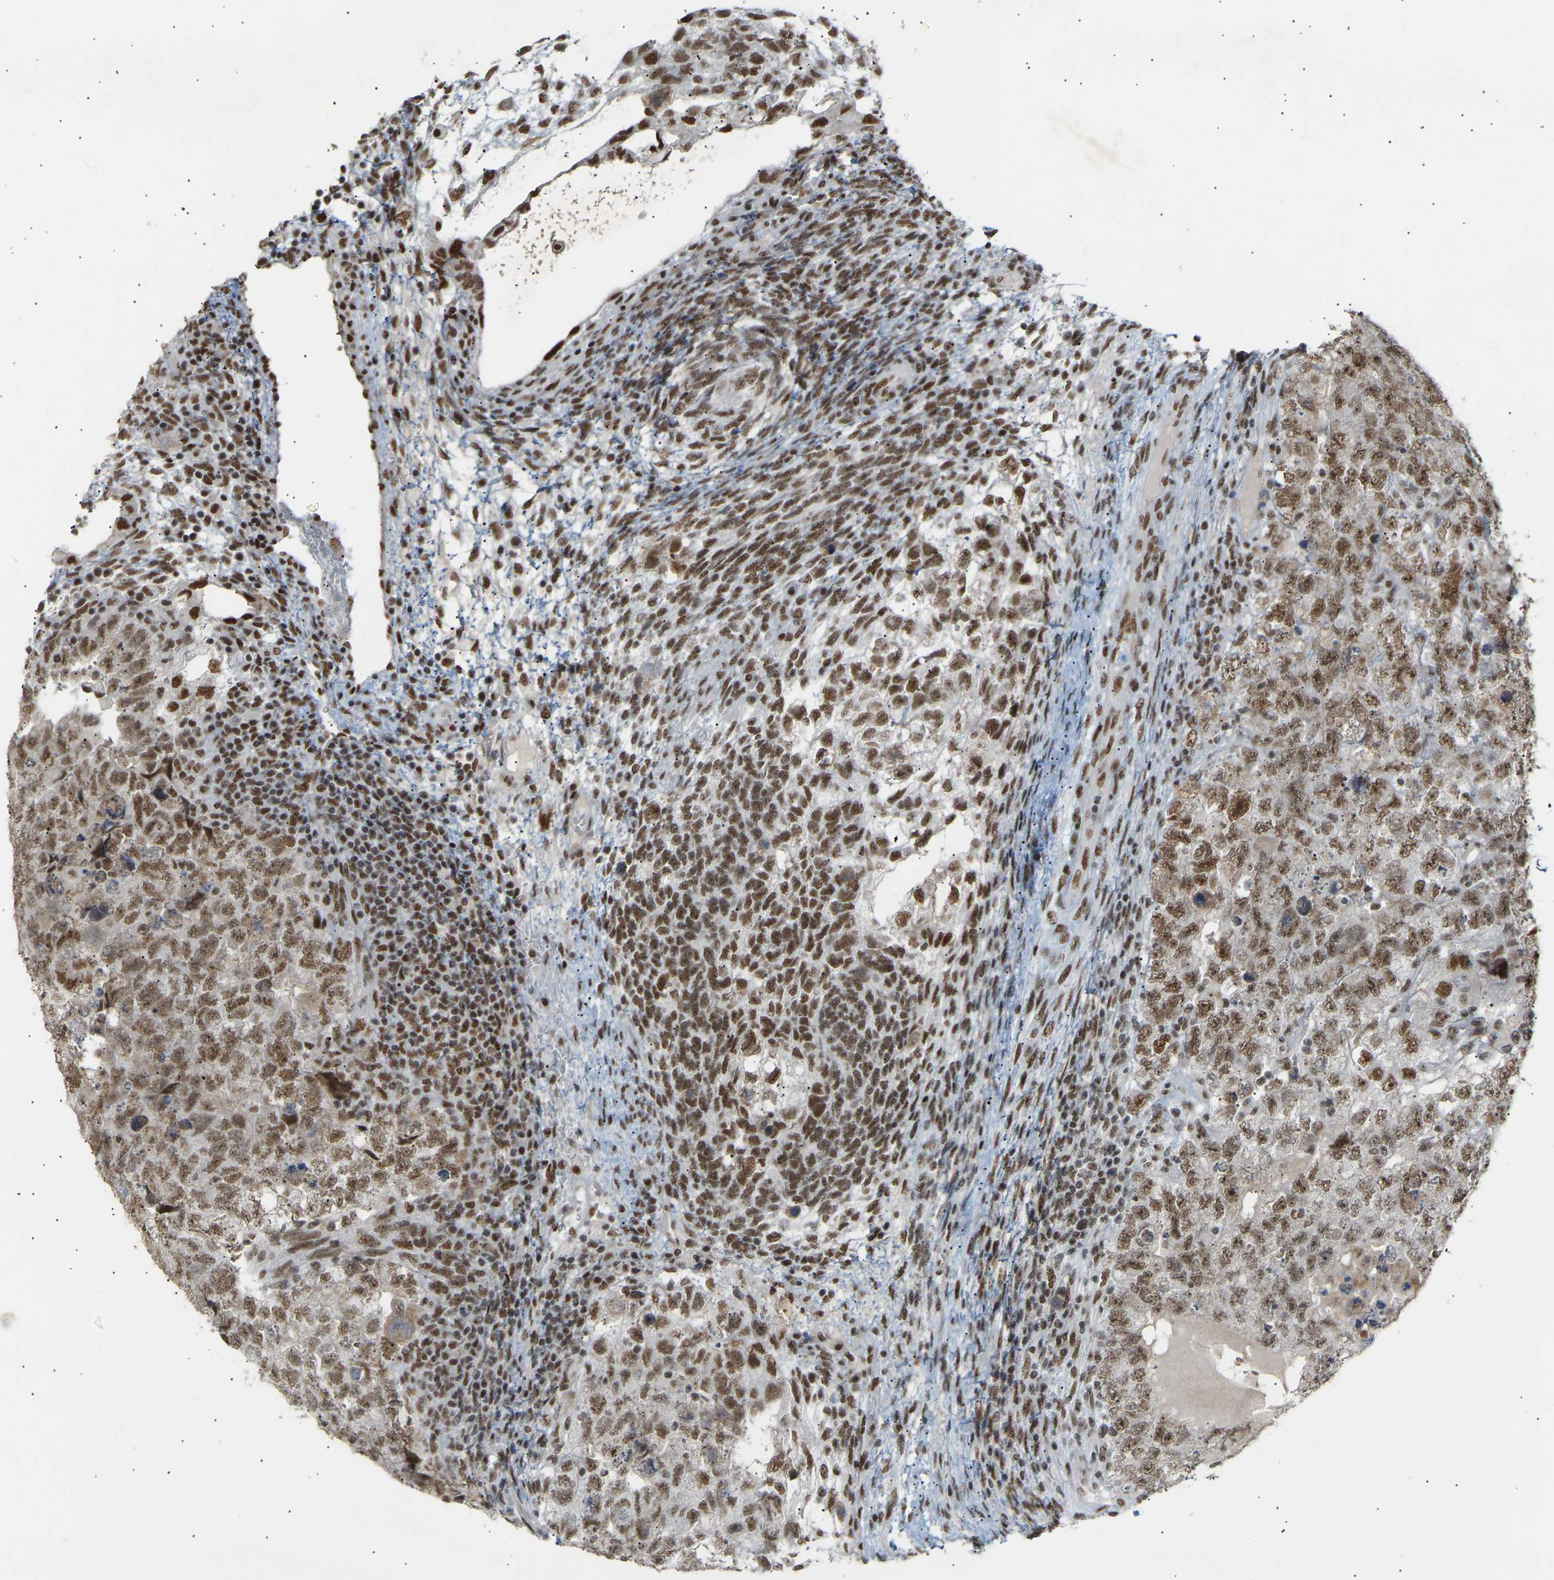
{"staining": {"intensity": "moderate", "quantity": ">75%", "location": "nuclear"}, "tissue": "testis cancer", "cell_type": "Tumor cells", "image_type": "cancer", "snomed": [{"axis": "morphology", "description": "Carcinoma, Embryonal, NOS"}, {"axis": "topography", "description": "Testis"}], "caption": "Embryonal carcinoma (testis) stained with immunohistochemistry displays moderate nuclear expression in approximately >75% of tumor cells.", "gene": "NELFB", "patient": {"sex": "male", "age": 36}}